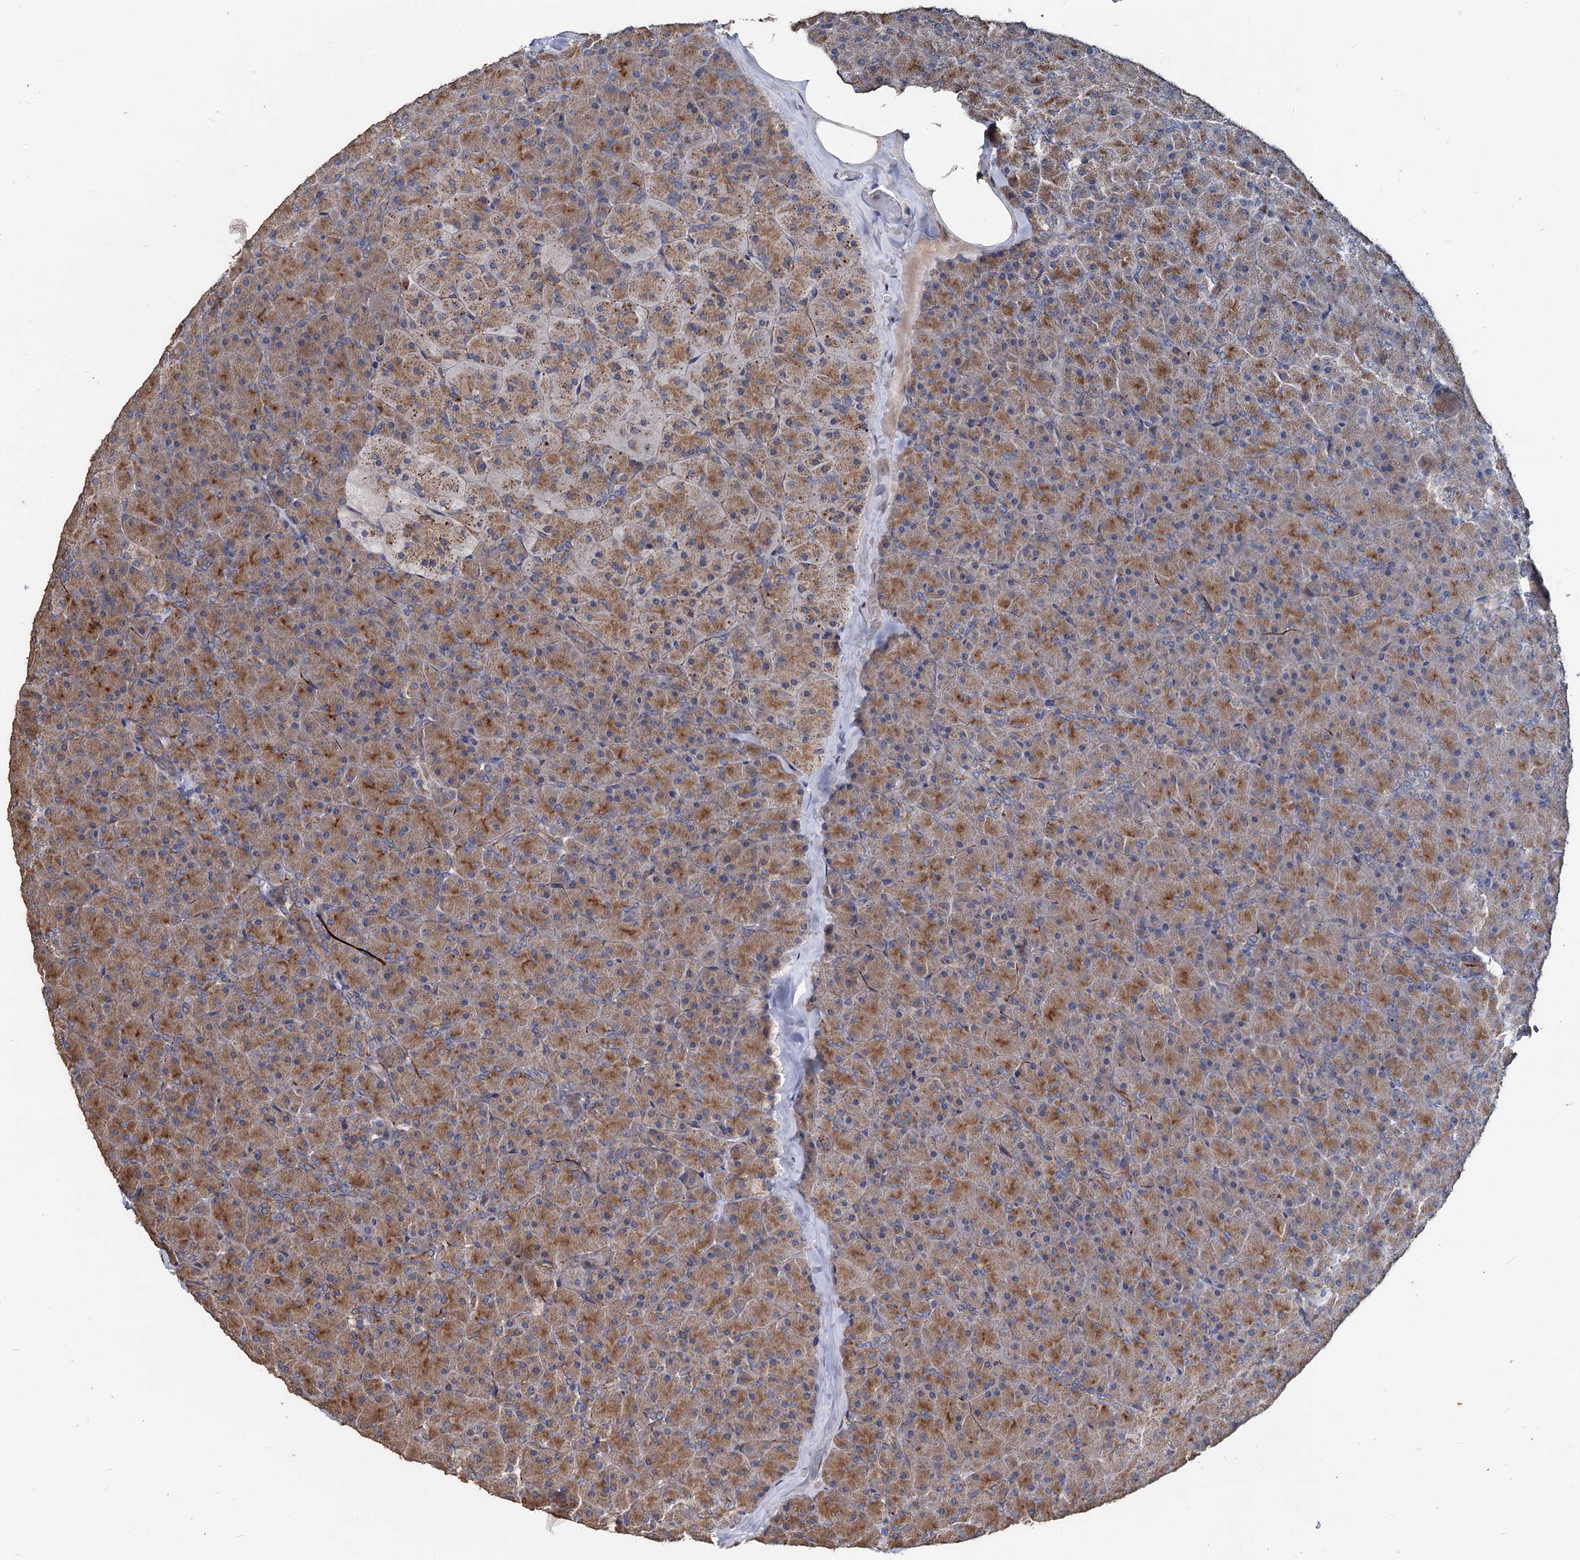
{"staining": {"intensity": "moderate", "quantity": ">75%", "location": "cytoplasmic/membranous"}, "tissue": "pancreas", "cell_type": "Exocrine glandular cells", "image_type": "normal", "snomed": [{"axis": "morphology", "description": "Normal tissue, NOS"}, {"axis": "topography", "description": "Pancreas"}], "caption": "This is a photomicrograph of immunohistochemistry (IHC) staining of unremarkable pancreas, which shows moderate staining in the cytoplasmic/membranous of exocrine glandular cells.", "gene": "DEPDC4", "patient": {"sex": "male", "age": 36}}